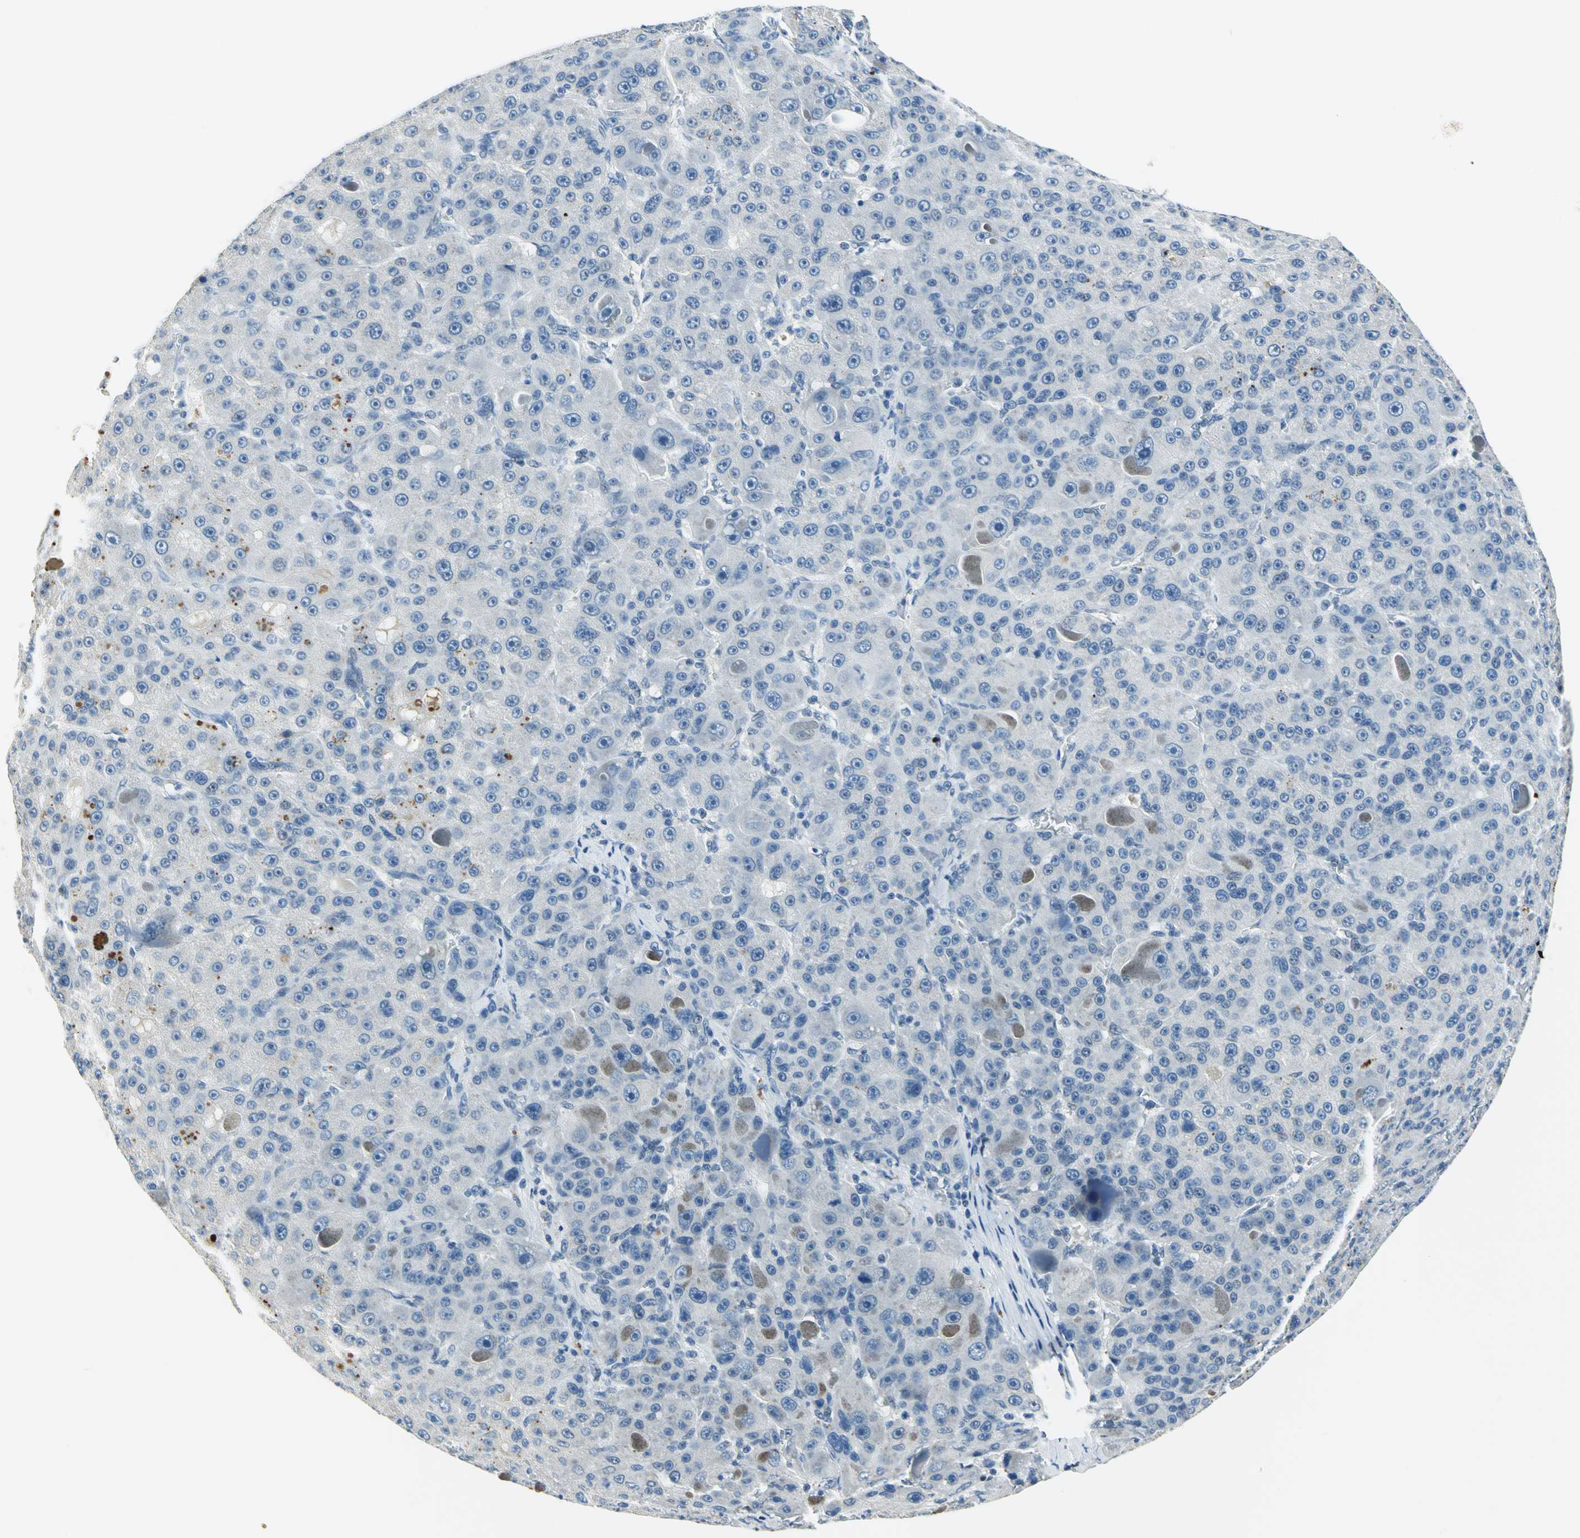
{"staining": {"intensity": "moderate", "quantity": "<25%", "location": "cytoplasmic/membranous"}, "tissue": "liver cancer", "cell_type": "Tumor cells", "image_type": "cancer", "snomed": [{"axis": "morphology", "description": "Carcinoma, Hepatocellular, NOS"}, {"axis": "topography", "description": "Liver"}], "caption": "A brown stain highlights moderate cytoplasmic/membranous staining of a protein in liver hepatocellular carcinoma tumor cells.", "gene": "RAD17", "patient": {"sex": "male", "age": 76}}